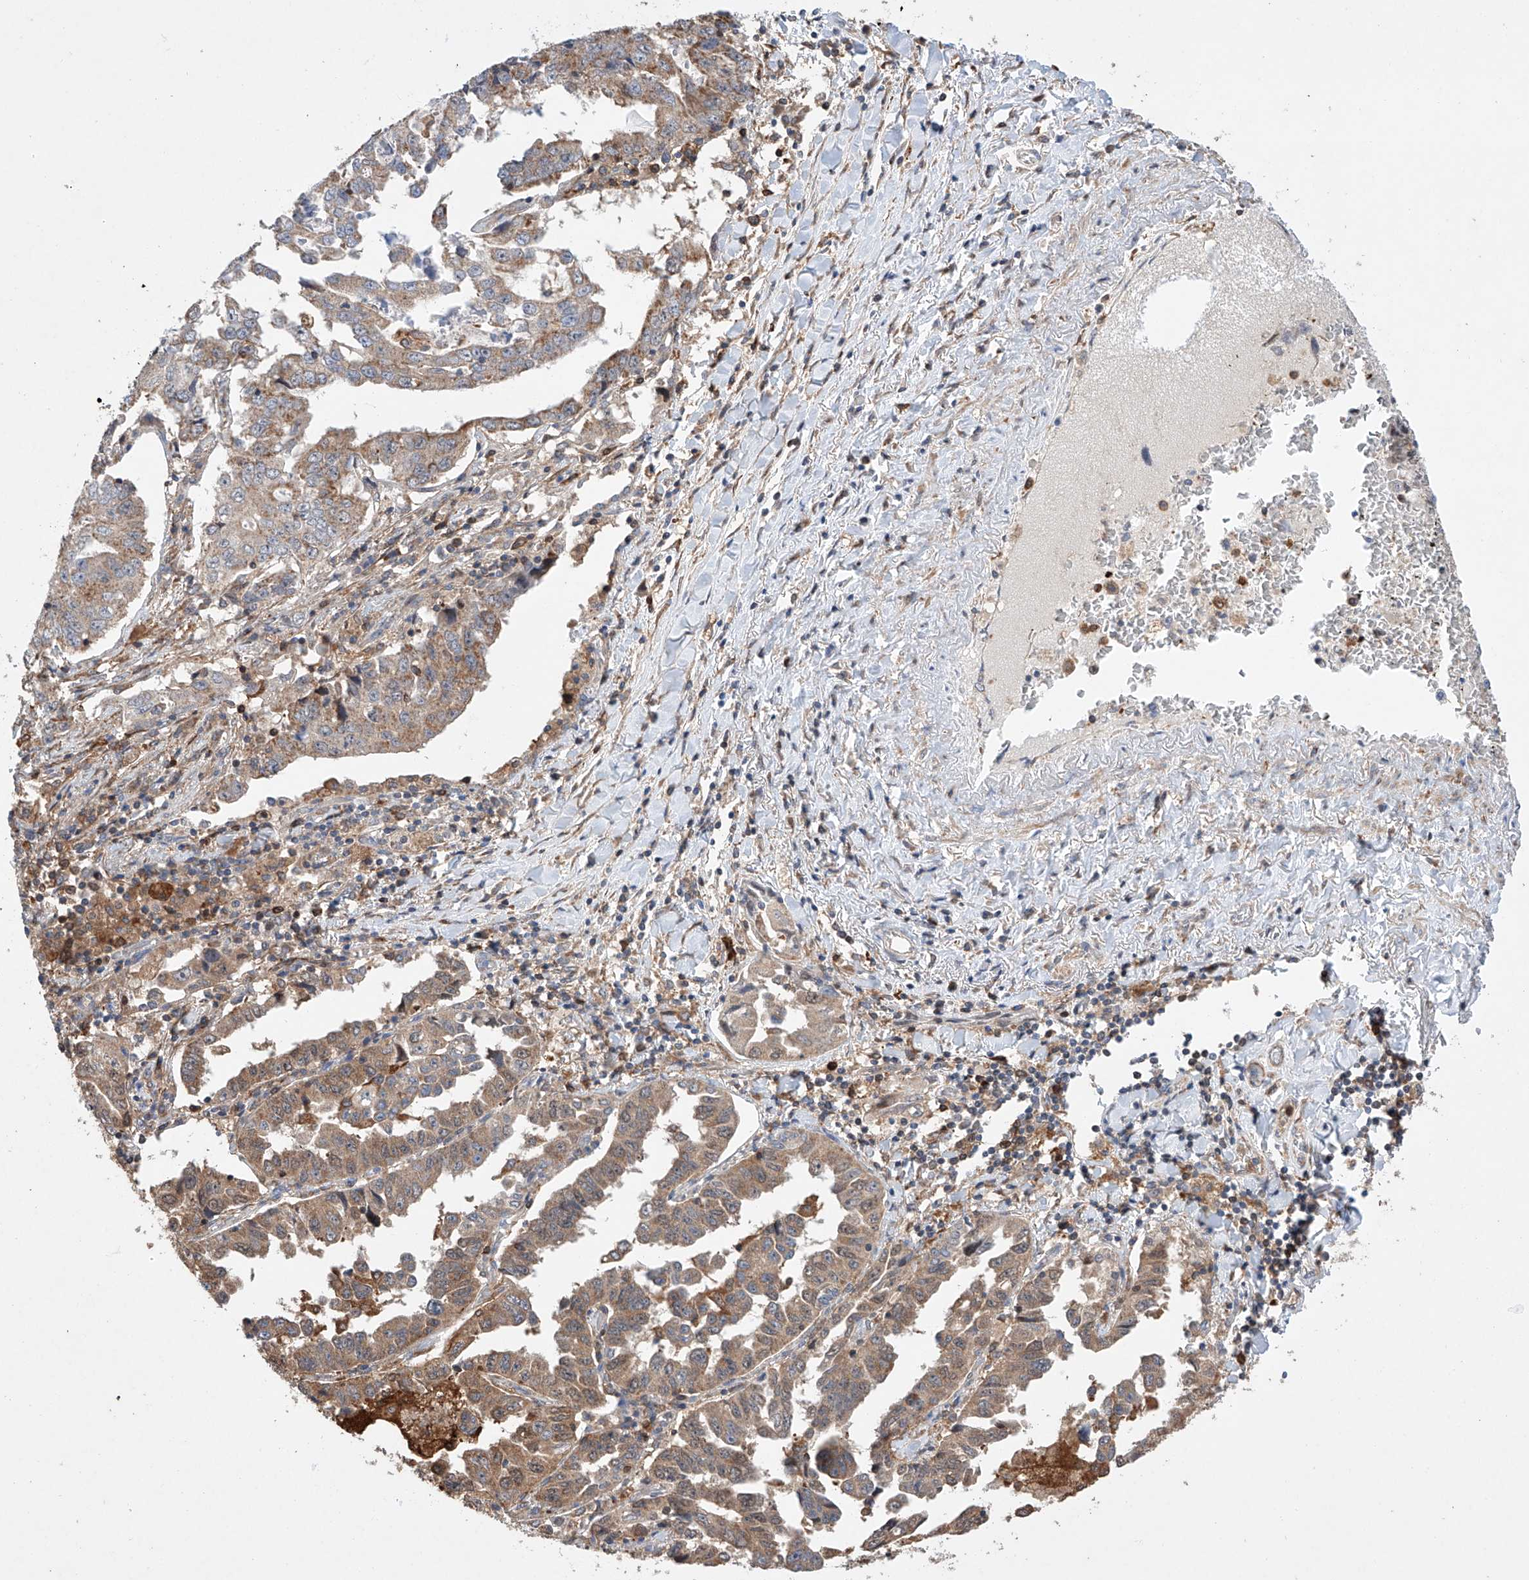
{"staining": {"intensity": "moderate", "quantity": ">75%", "location": "cytoplasmic/membranous"}, "tissue": "lung cancer", "cell_type": "Tumor cells", "image_type": "cancer", "snomed": [{"axis": "morphology", "description": "Adenocarcinoma, NOS"}, {"axis": "topography", "description": "Lung"}], "caption": "Human adenocarcinoma (lung) stained with a protein marker exhibits moderate staining in tumor cells.", "gene": "TIMM23", "patient": {"sex": "female", "age": 51}}